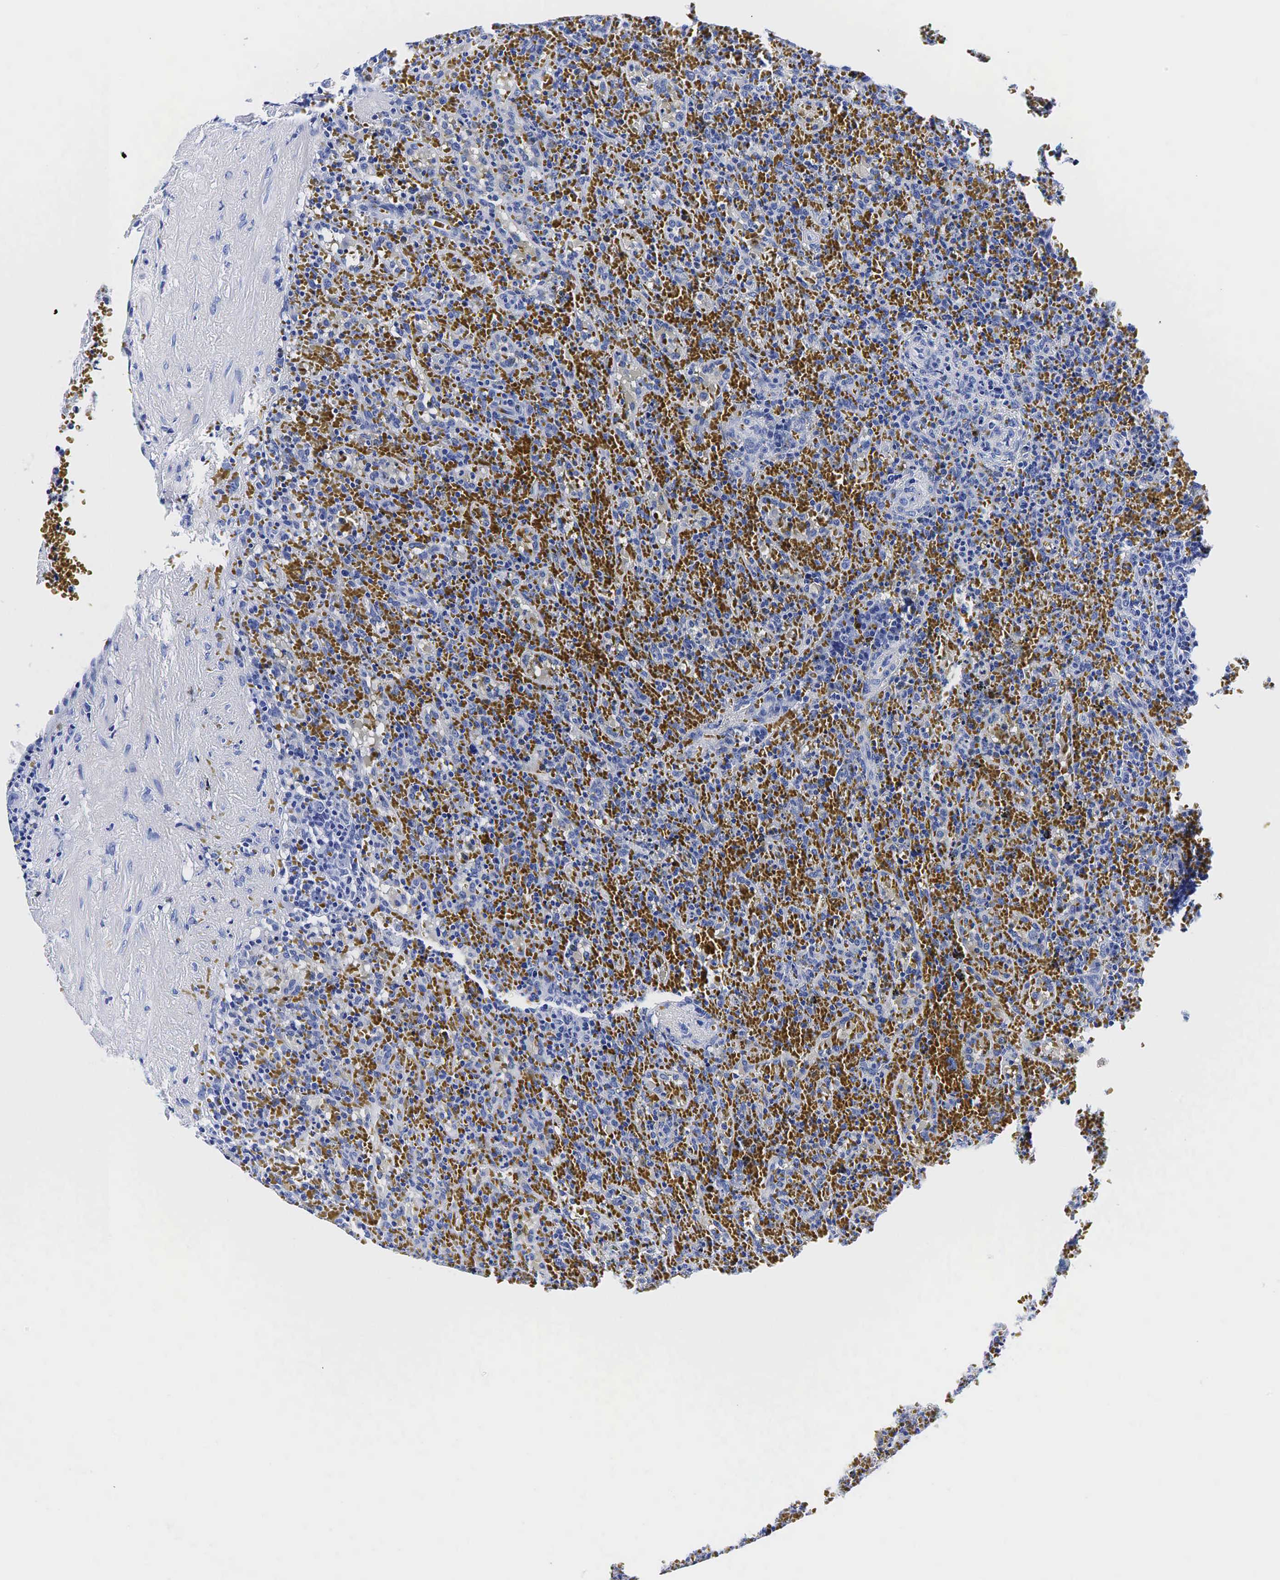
{"staining": {"intensity": "negative", "quantity": "none", "location": "none"}, "tissue": "lymphoma", "cell_type": "Tumor cells", "image_type": "cancer", "snomed": [{"axis": "morphology", "description": "Malignant lymphoma, non-Hodgkin's type, High grade"}, {"axis": "topography", "description": "Spleen"}, {"axis": "topography", "description": "Lymph node"}], "caption": "This is a histopathology image of immunohistochemistry staining of lymphoma, which shows no staining in tumor cells.", "gene": "TG", "patient": {"sex": "female", "age": 70}}